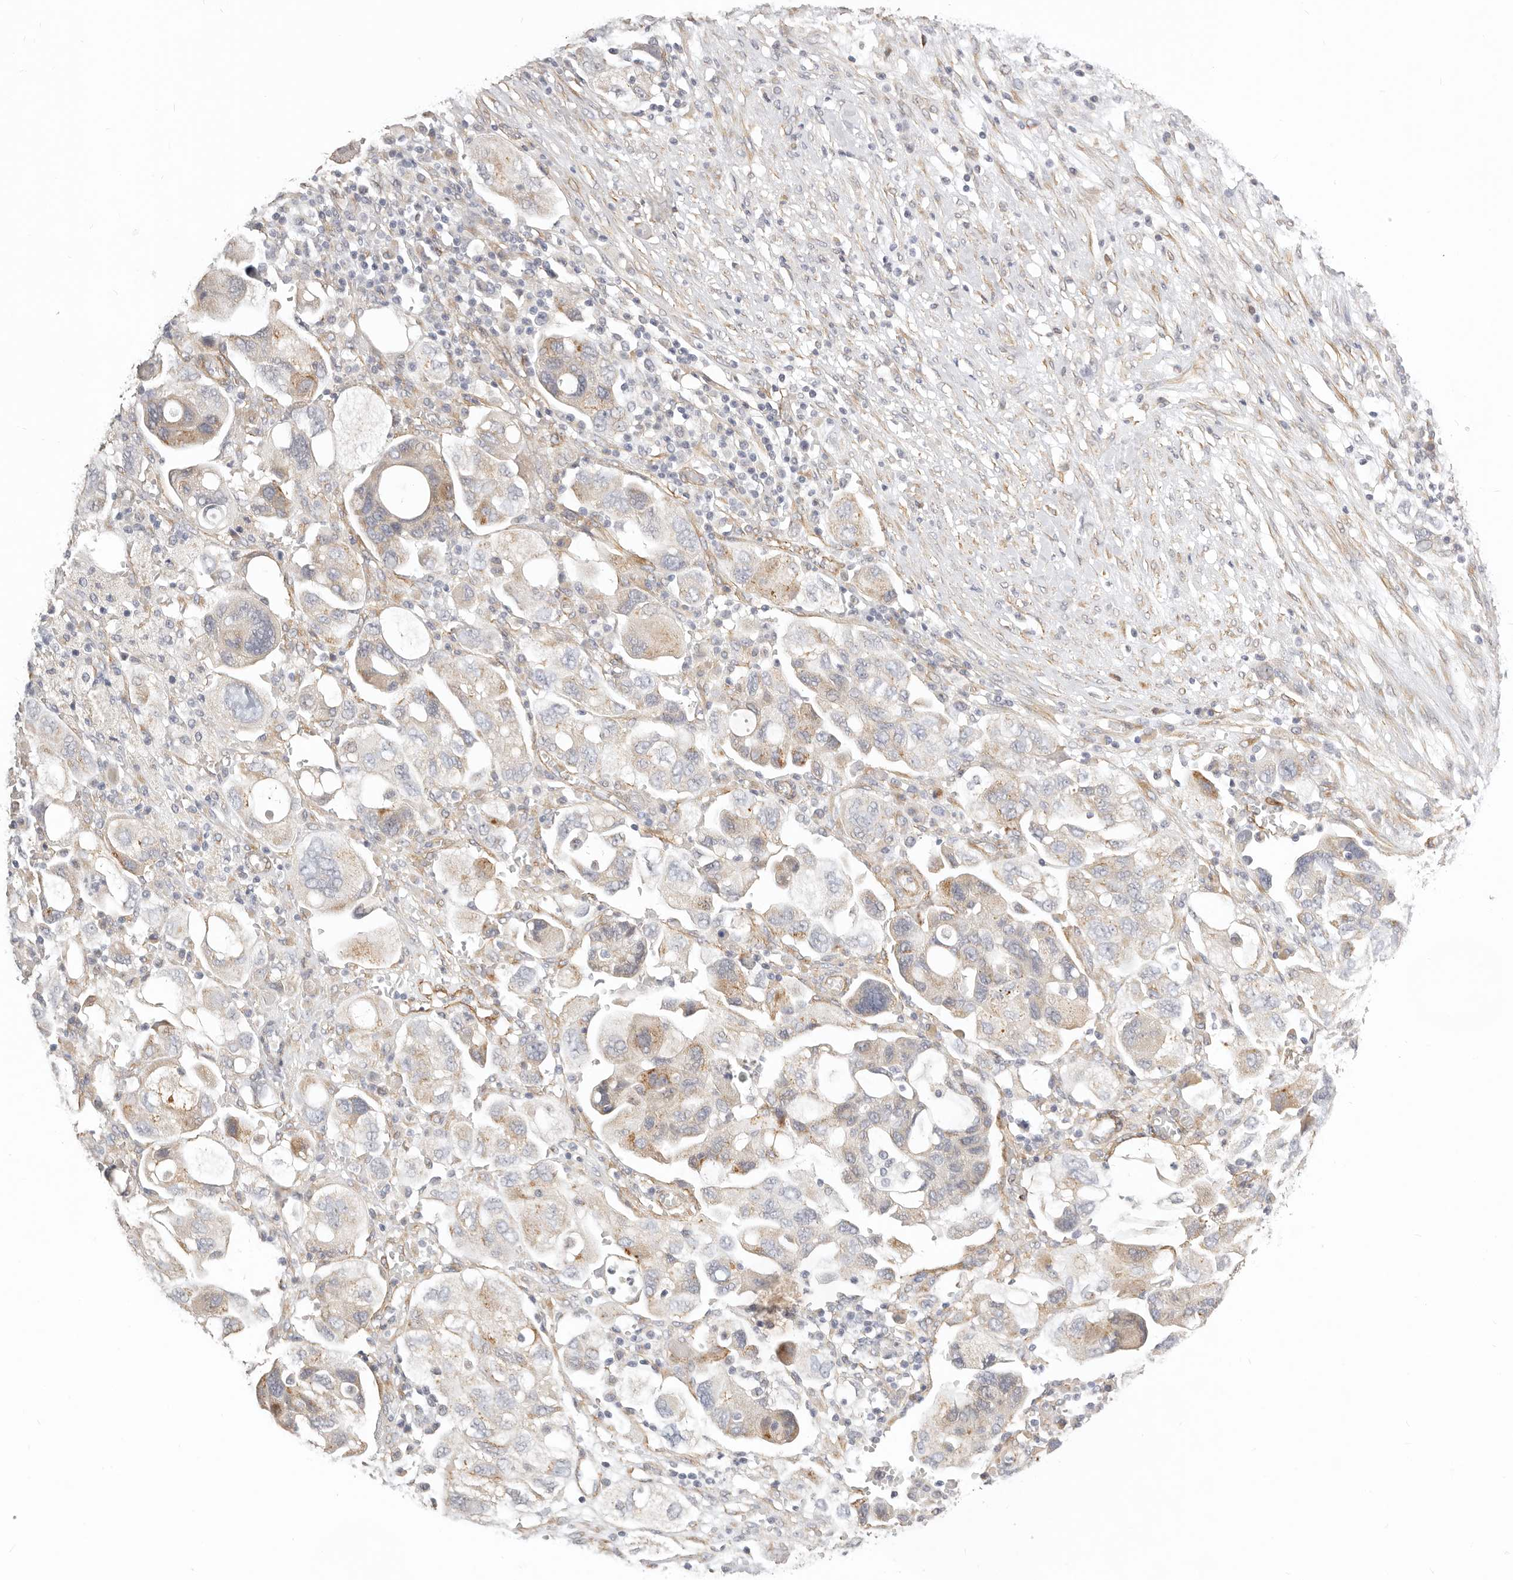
{"staining": {"intensity": "moderate", "quantity": "25%-75%", "location": "cytoplasmic/membranous"}, "tissue": "ovarian cancer", "cell_type": "Tumor cells", "image_type": "cancer", "snomed": [{"axis": "morphology", "description": "Carcinoma, NOS"}, {"axis": "morphology", "description": "Cystadenocarcinoma, serous, NOS"}, {"axis": "topography", "description": "Ovary"}], "caption": "Immunohistochemical staining of human serous cystadenocarcinoma (ovarian) displays moderate cytoplasmic/membranous protein expression in approximately 25%-75% of tumor cells.", "gene": "RABAC1", "patient": {"sex": "female", "age": 69}}